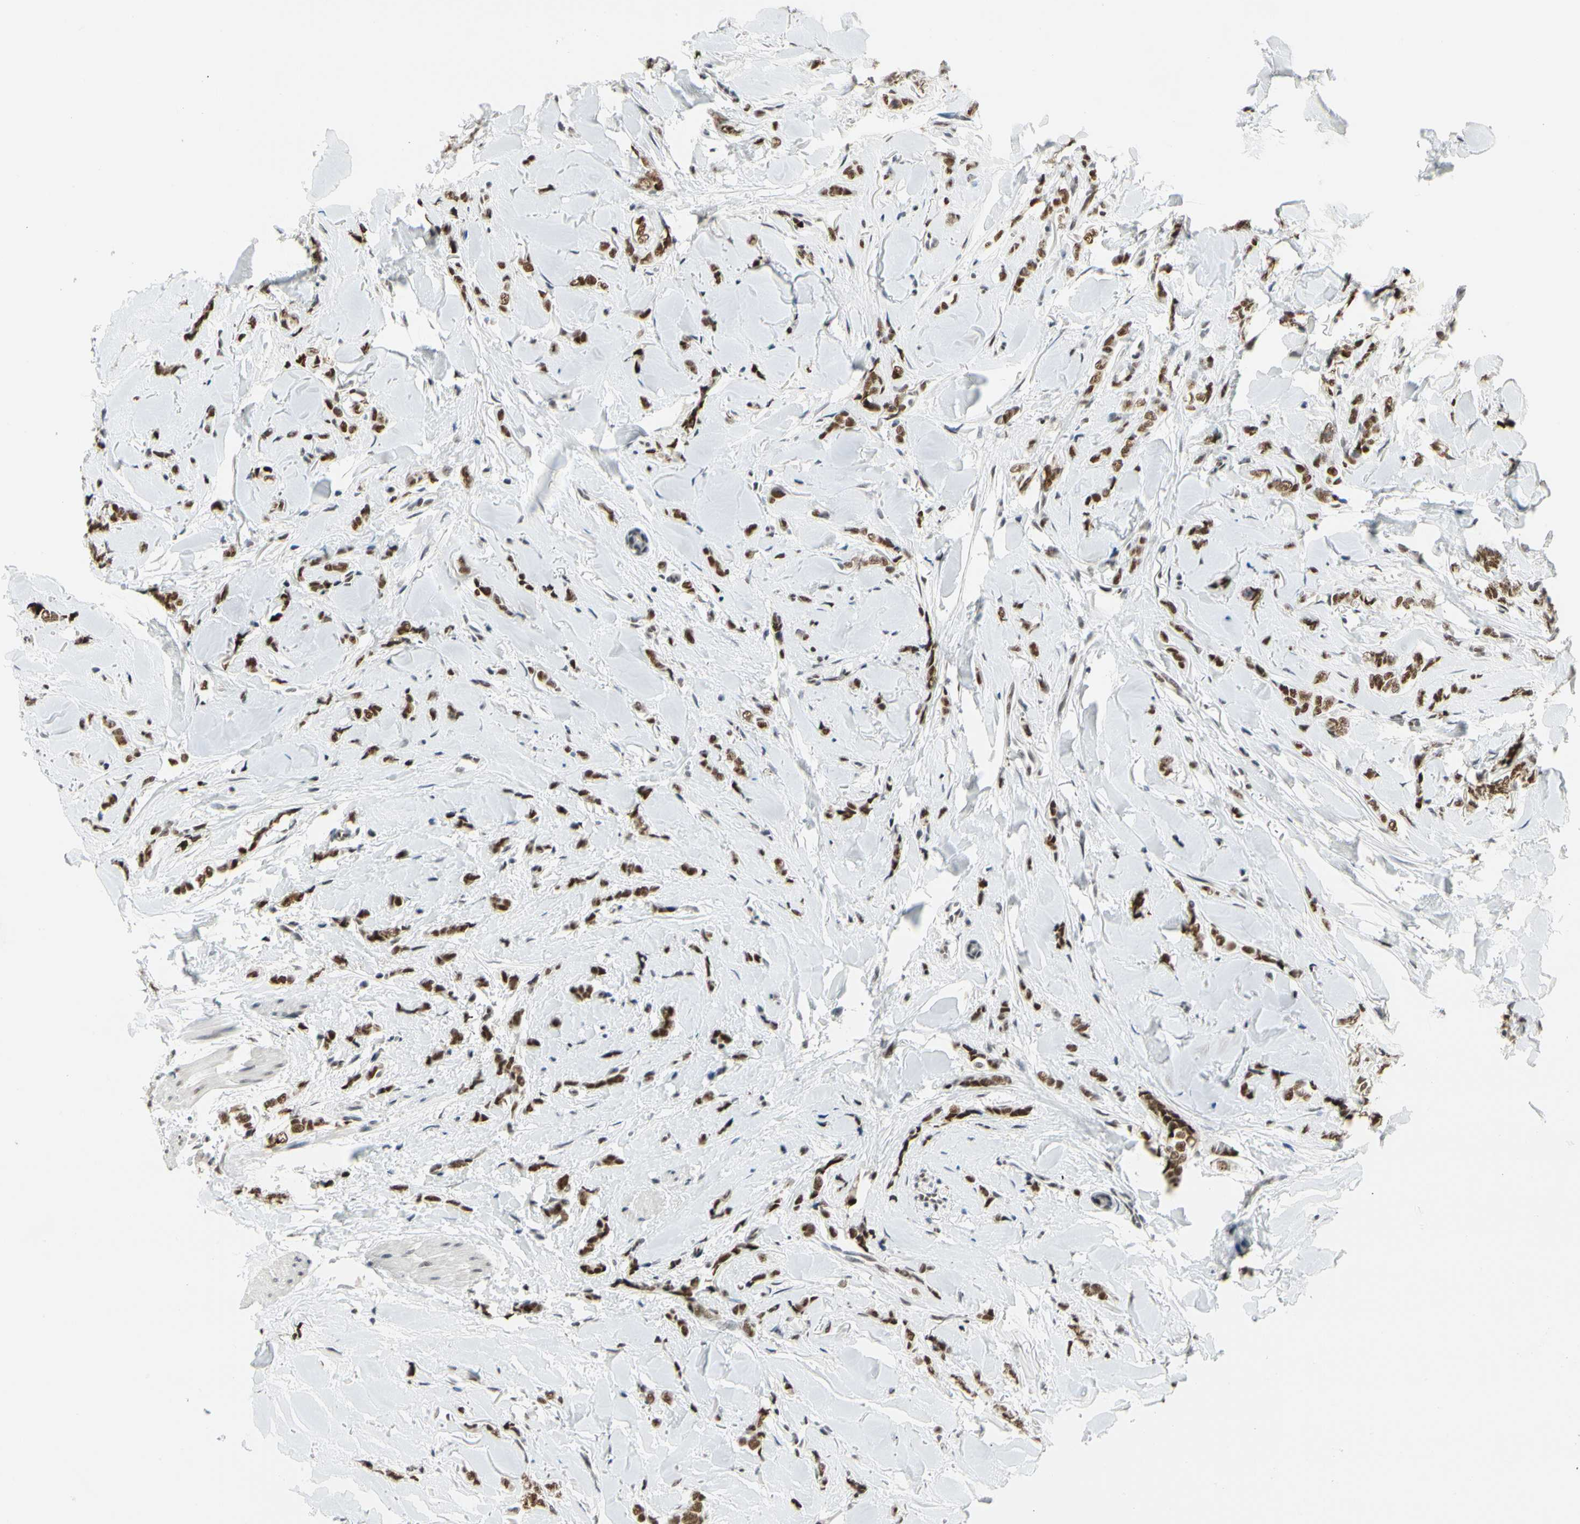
{"staining": {"intensity": "strong", "quantity": ">75%", "location": "nuclear"}, "tissue": "breast cancer", "cell_type": "Tumor cells", "image_type": "cancer", "snomed": [{"axis": "morphology", "description": "Lobular carcinoma"}, {"axis": "topography", "description": "Skin"}, {"axis": "topography", "description": "Breast"}], "caption": "DAB (3,3'-diaminobenzidine) immunohistochemical staining of human breast lobular carcinoma exhibits strong nuclear protein staining in about >75% of tumor cells. The staining was performed using DAB, with brown indicating positive protein expression. Nuclei are stained blue with hematoxylin.", "gene": "ZSCAN16", "patient": {"sex": "female", "age": 46}}